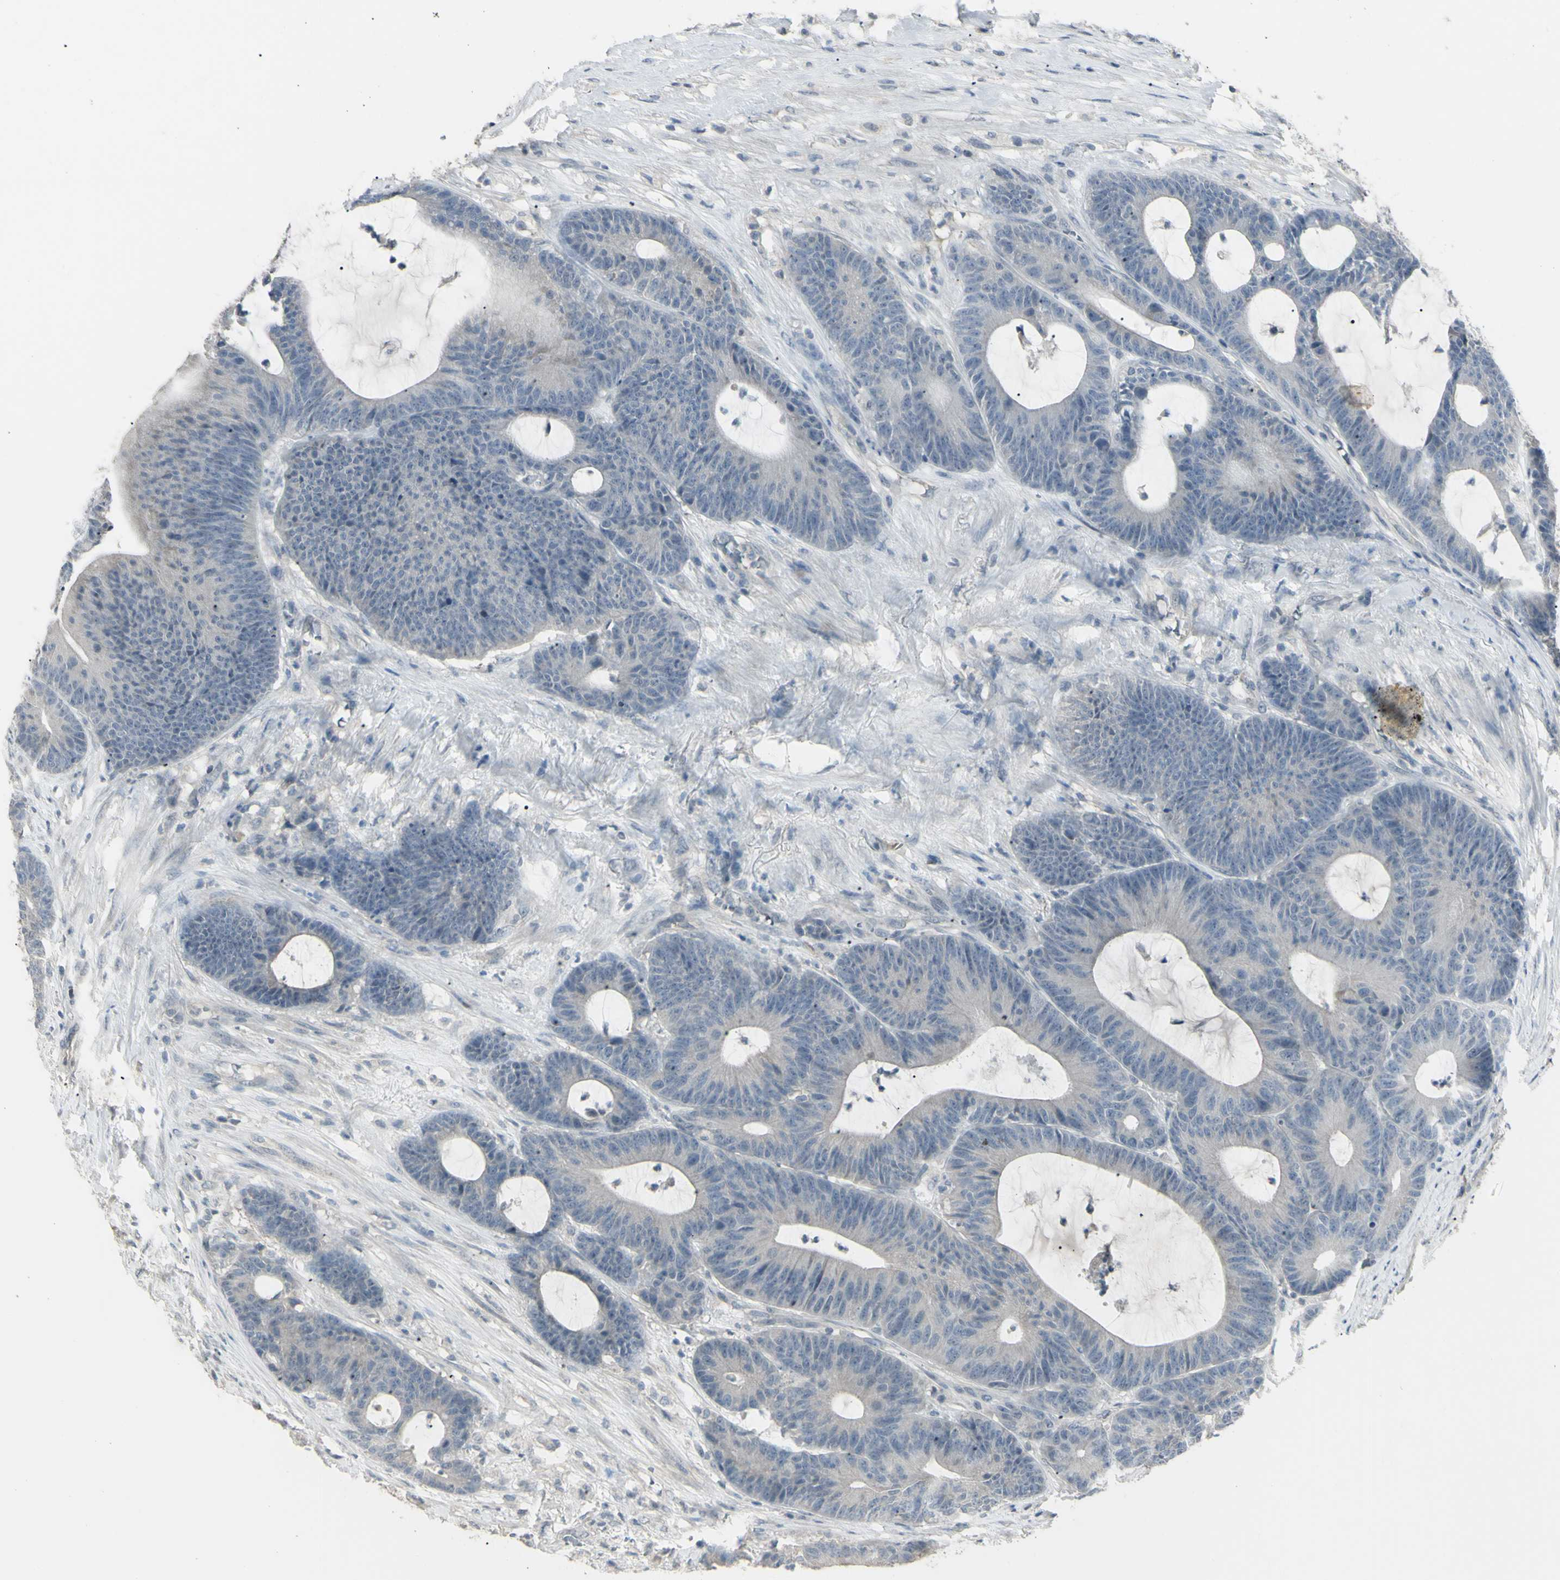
{"staining": {"intensity": "negative", "quantity": "none", "location": "none"}, "tissue": "colorectal cancer", "cell_type": "Tumor cells", "image_type": "cancer", "snomed": [{"axis": "morphology", "description": "Adenocarcinoma, NOS"}, {"axis": "topography", "description": "Colon"}], "caption": "IHC micrograph of human colorectal cancer (adenocarcinoma) stained for a protein (brown), which exhibits no positivity in tumor cells.", "gene": "PIAS4", "patient": {"sex": "female", "age": 84}}